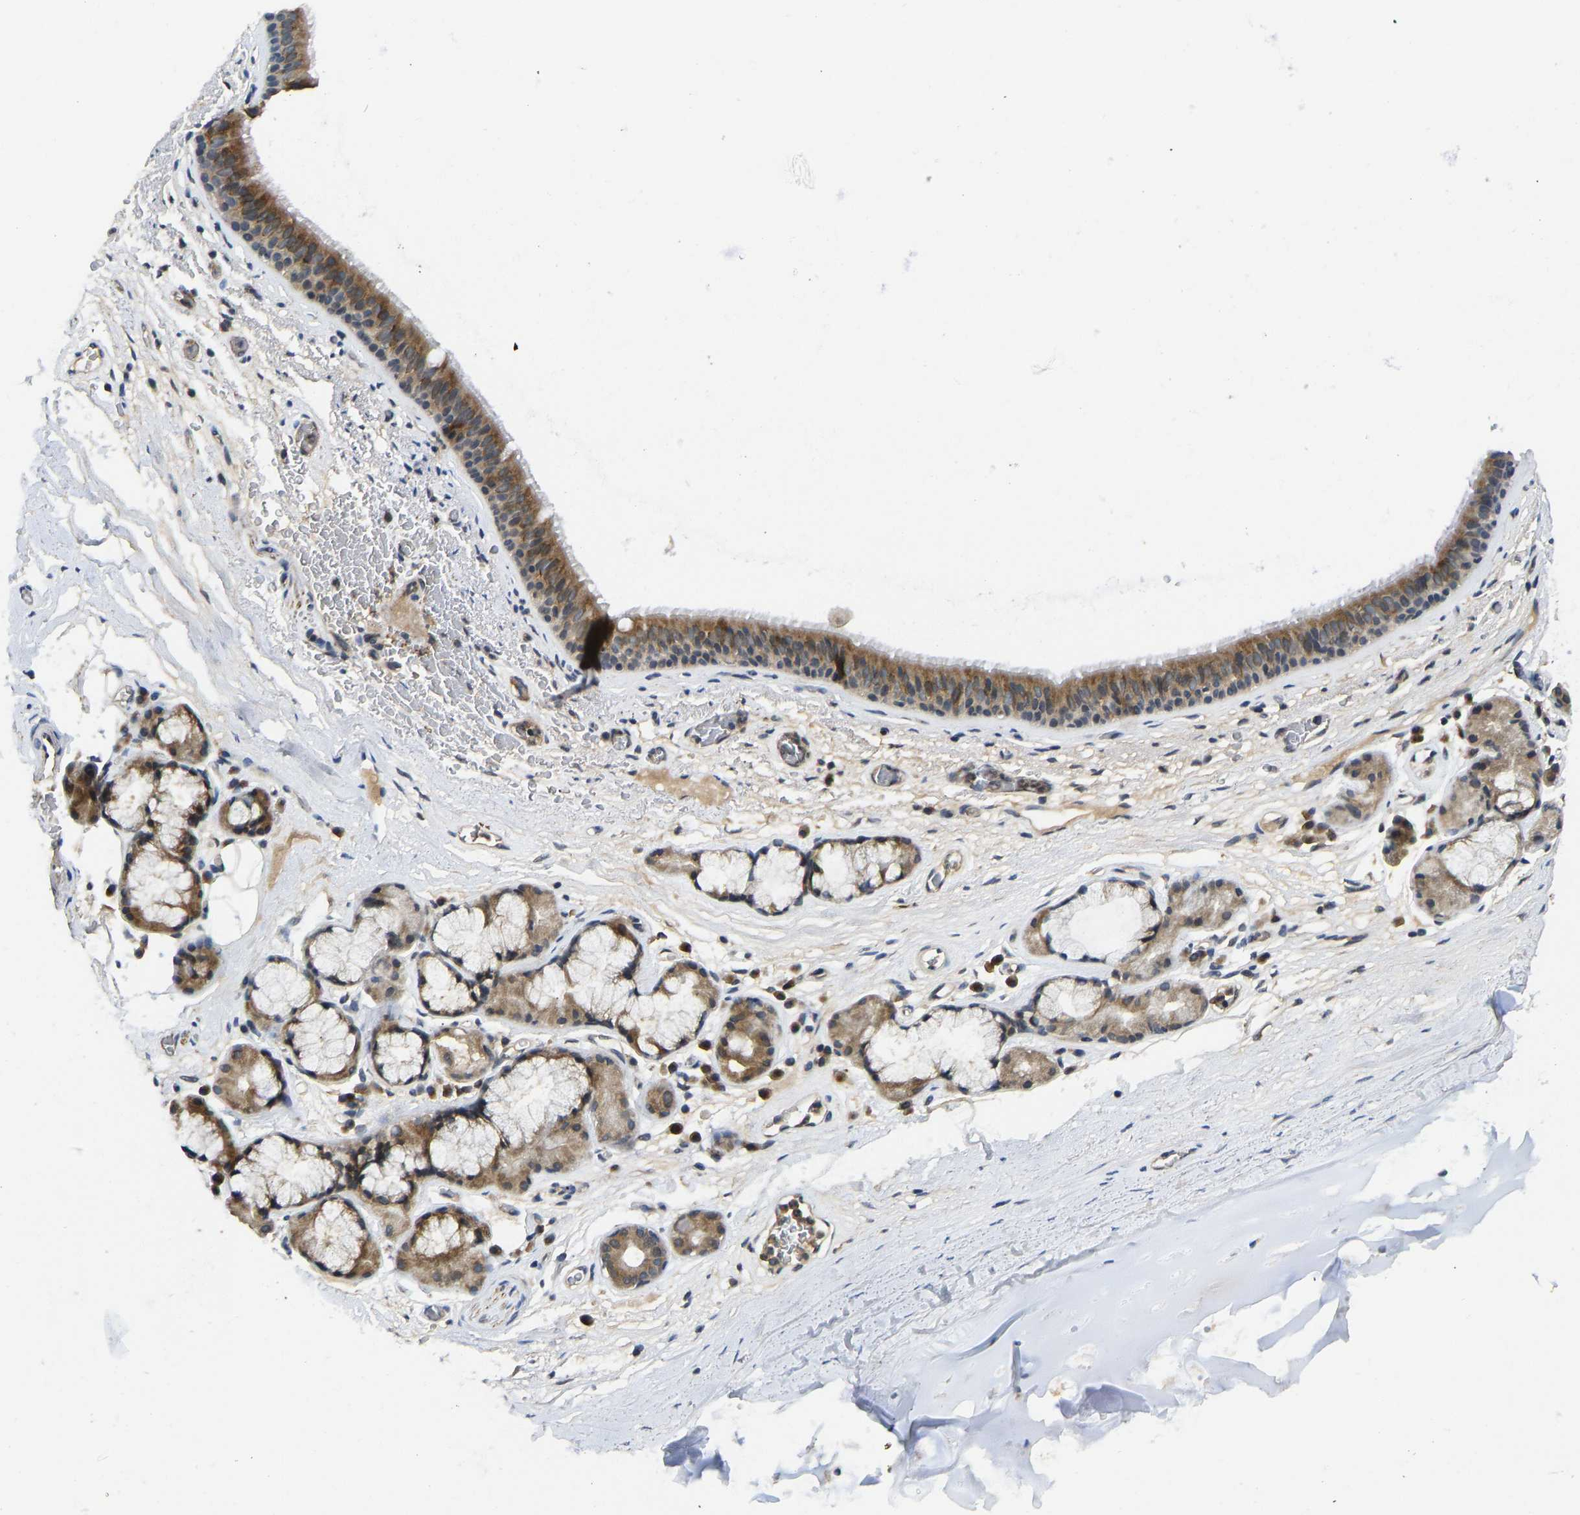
{"staining": {"intensity": "moderate", "quantity": ">75%", "location": "cytoplasmic/membranous"}, "tissue": "bronchus", "cell_type": "Respiratory epithelial cells", "image_type": "normal", "snomed": [{"axis": "morphology", "description": "Normal tissue, NOS"}, {"axis": "topography", "description": "Cartilage tissue"}], "caption": "Moderate cytoplasmic/membranous expression is identified in about >75% of respiratory epithelial cells in unremarkable bronchus.", "gene": "NDRG3", "patient": {"sex": "female", "age": 63}}